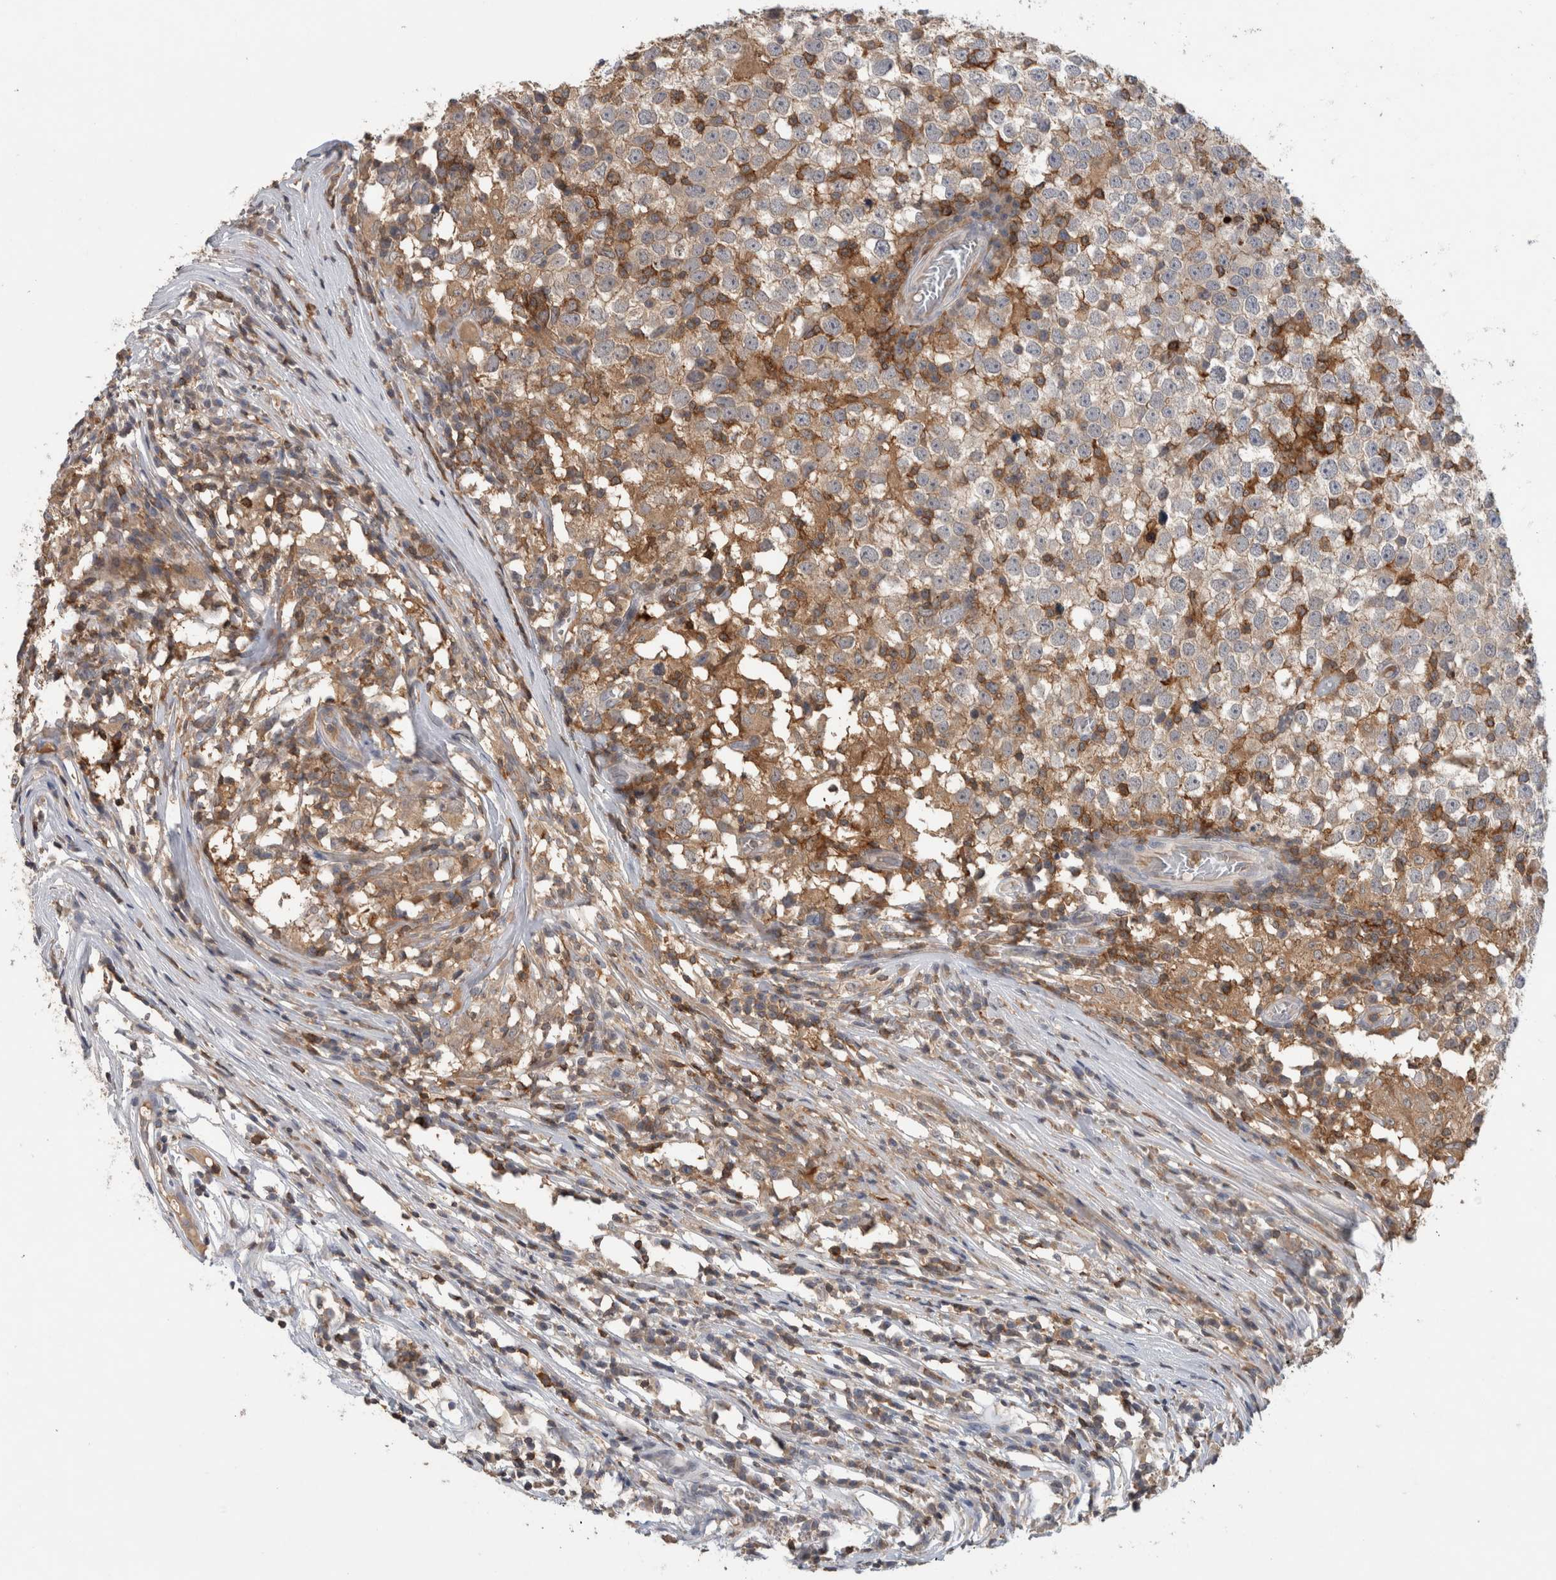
{"staining": {"intensity": "weak", "quantity": "25%-75%", "location": "cytoplasmic/membranous"}, "tissue": "testis cancer", "cell_type": "Tumor cells", "image_type": "cancer", "snomed": [{"axis": "morphology", "description": "Seminoma, NOS"}, {"axis": "topography", "description": "Testis"}], "caption": "High-power microscopy captured an immunohistochemistry photomicrograph of seminoma (testis), revealing weak cytoplasmic/membranous positivity in approximately 25%-75% of tumor cells.", "gene": "GFRA2", "patient": {"sex": "male", "age": 65}}